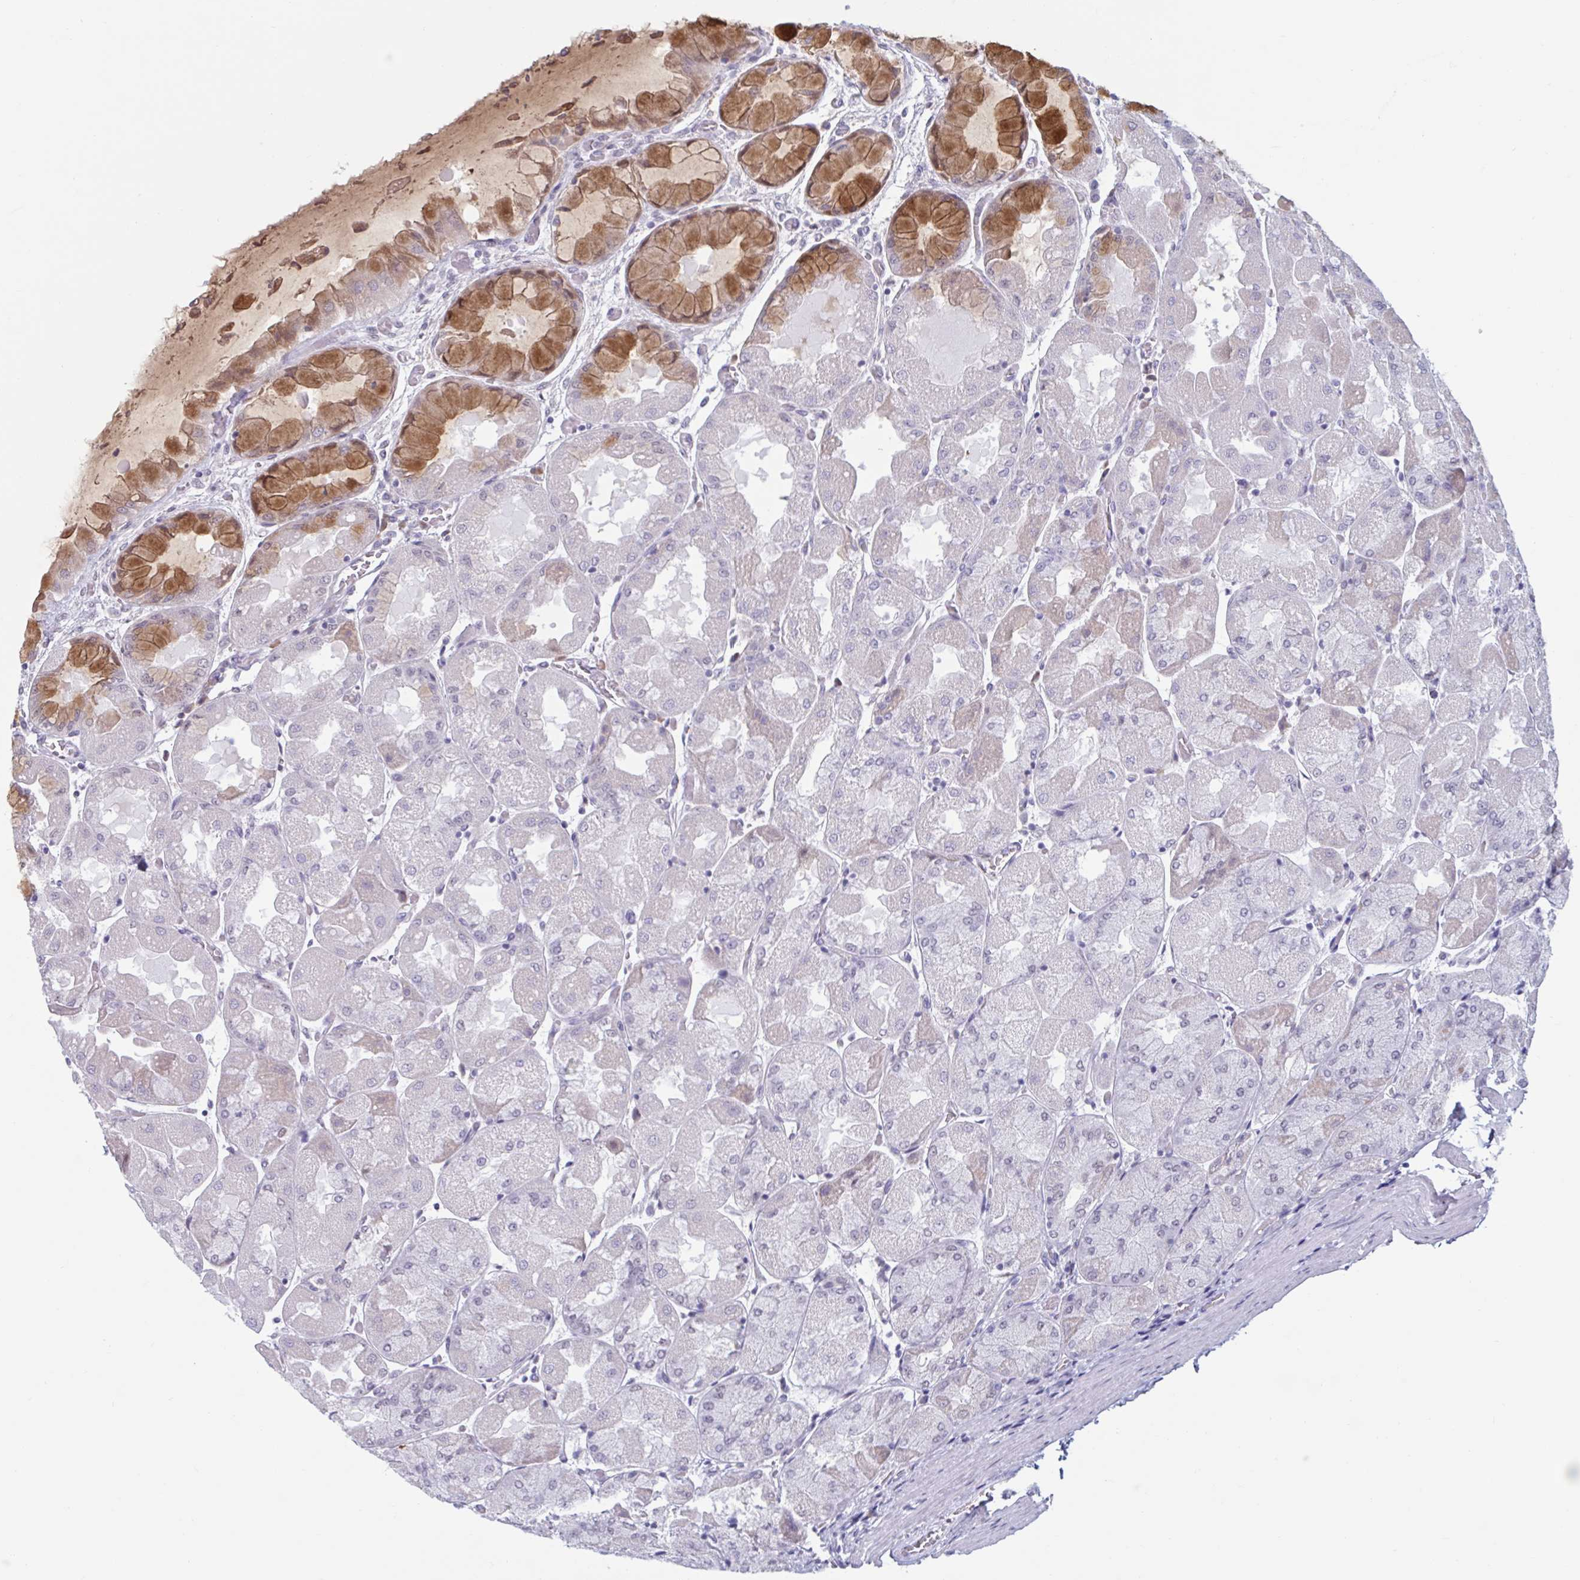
{"staining": {"intensity": "moderate", "quantity": "<25%", "location": "cytoplasmic/membranous"}, "tissue": "stomach", "cell_type": "Glandular cells", "image_type": "normal", "snomed": [{"axis": "morphology", "description": "Normal tissue, NOS"}, {"axis": "topography", "description": "Stomach"}], "caption": "Glandular cells show low levels of moderate cytoplasmic/membranous staining in about <25% of cells in benign human stomach. (Brightfield microscopy of DAB IHC at high magnification).", "gene": "MSMB", "patient": {"sex": "female", "age": 61}}